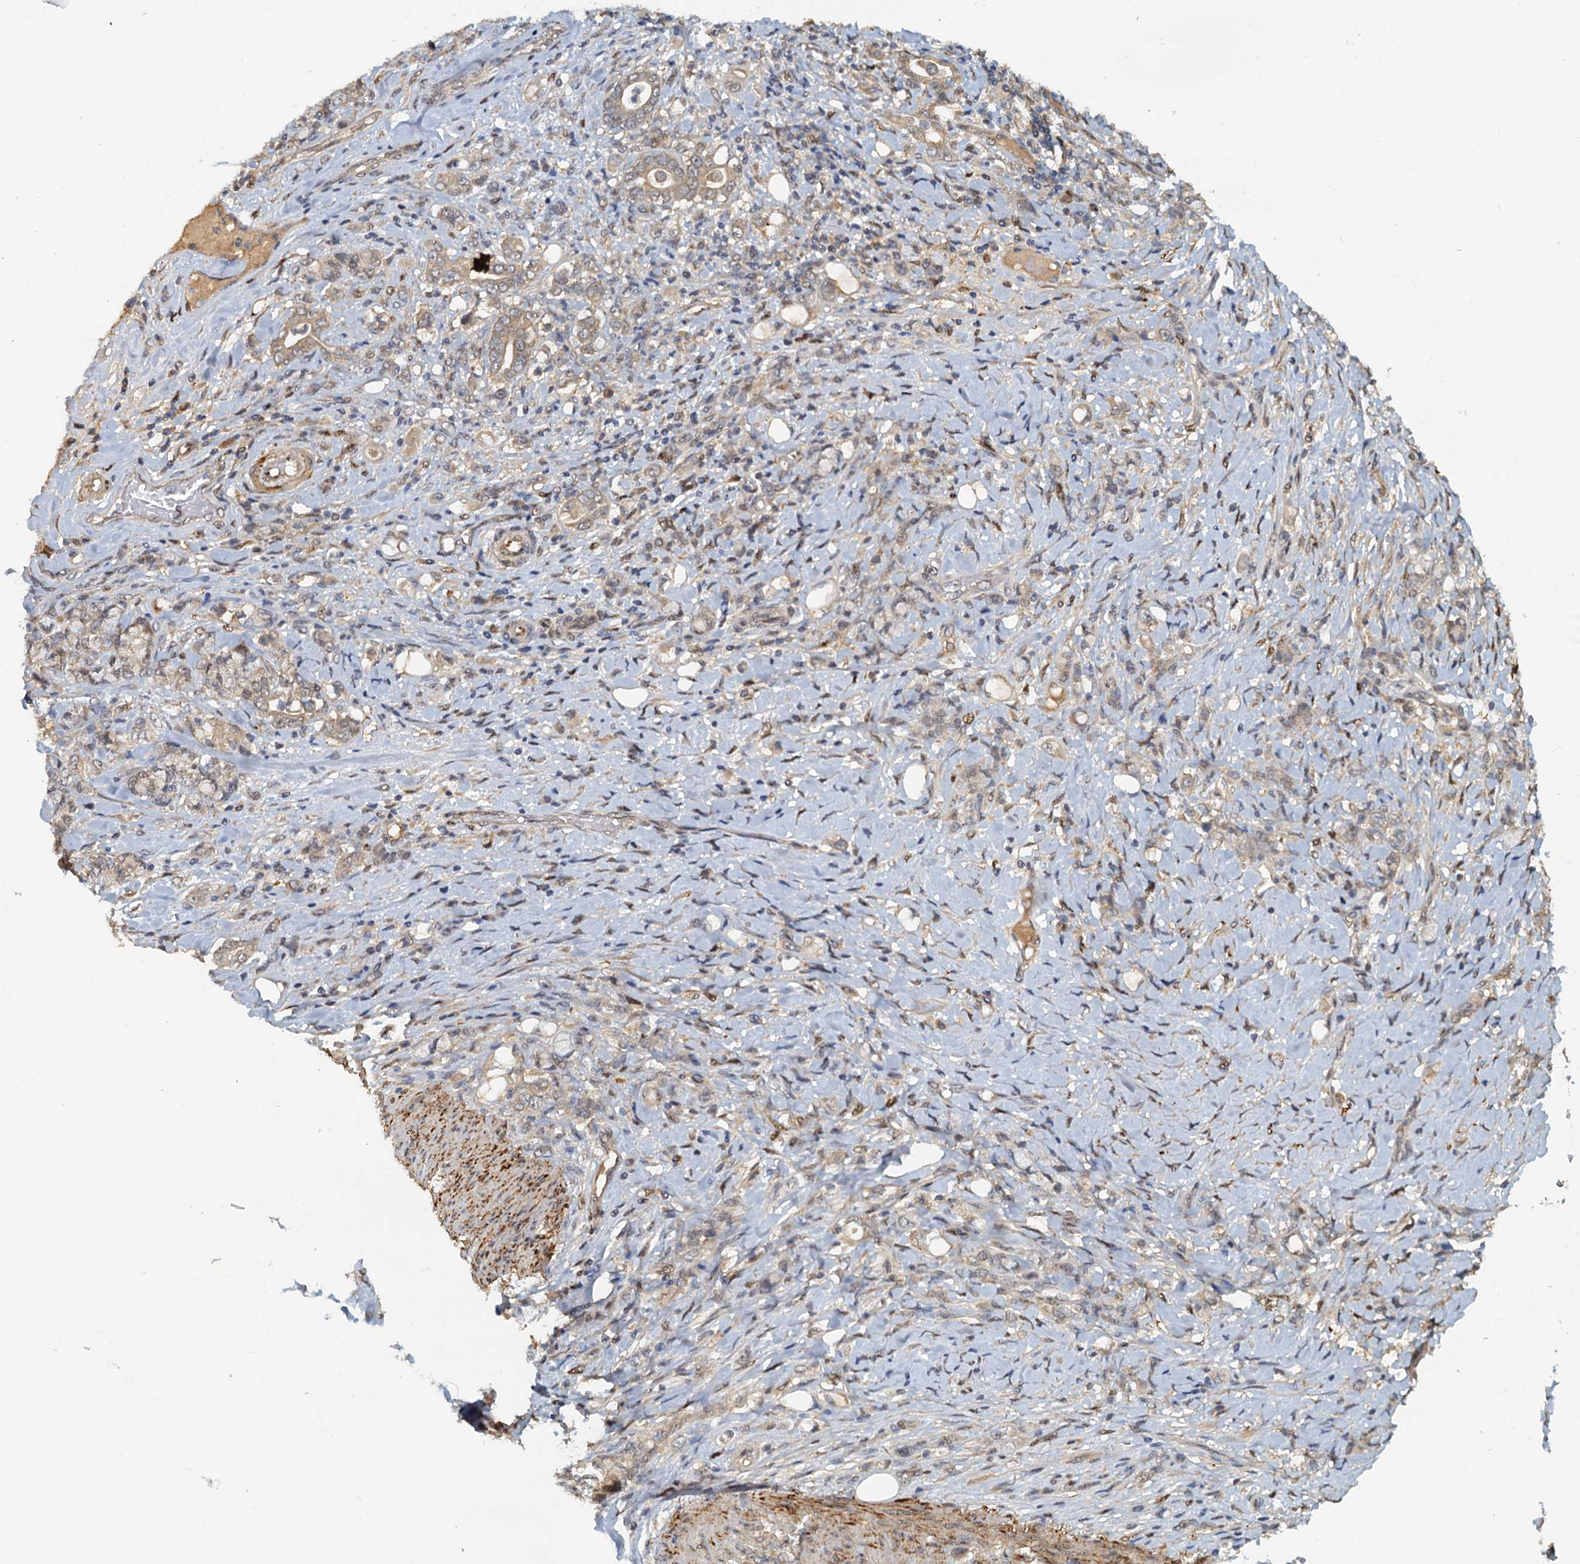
{"staining": {"intensity": "weak", "quantity": "<25%", "location": "cytoplasmic/membranous"}, "tissue": "stomach cancer", "cell_type": "Tumor cells", "image_type": "cancer", "snomed": [{"axis": "morphology", "description": "Adenocarcinoma, NOS"}, {"axis": "topography", "description": "Stomach"}], "caption": "The immunohistochemistry photomicrograph has no significant positivity in tumor cells of stomach cancer (adenocarcinoma) tissue. The staining was performed using DAB to visualize the protein expression in brown, while the nuclei were stained in blue with hematoxylin (Magnification: 20x).", "gene": "UBL7", "patient": {"sex": "female", "age": 79}}